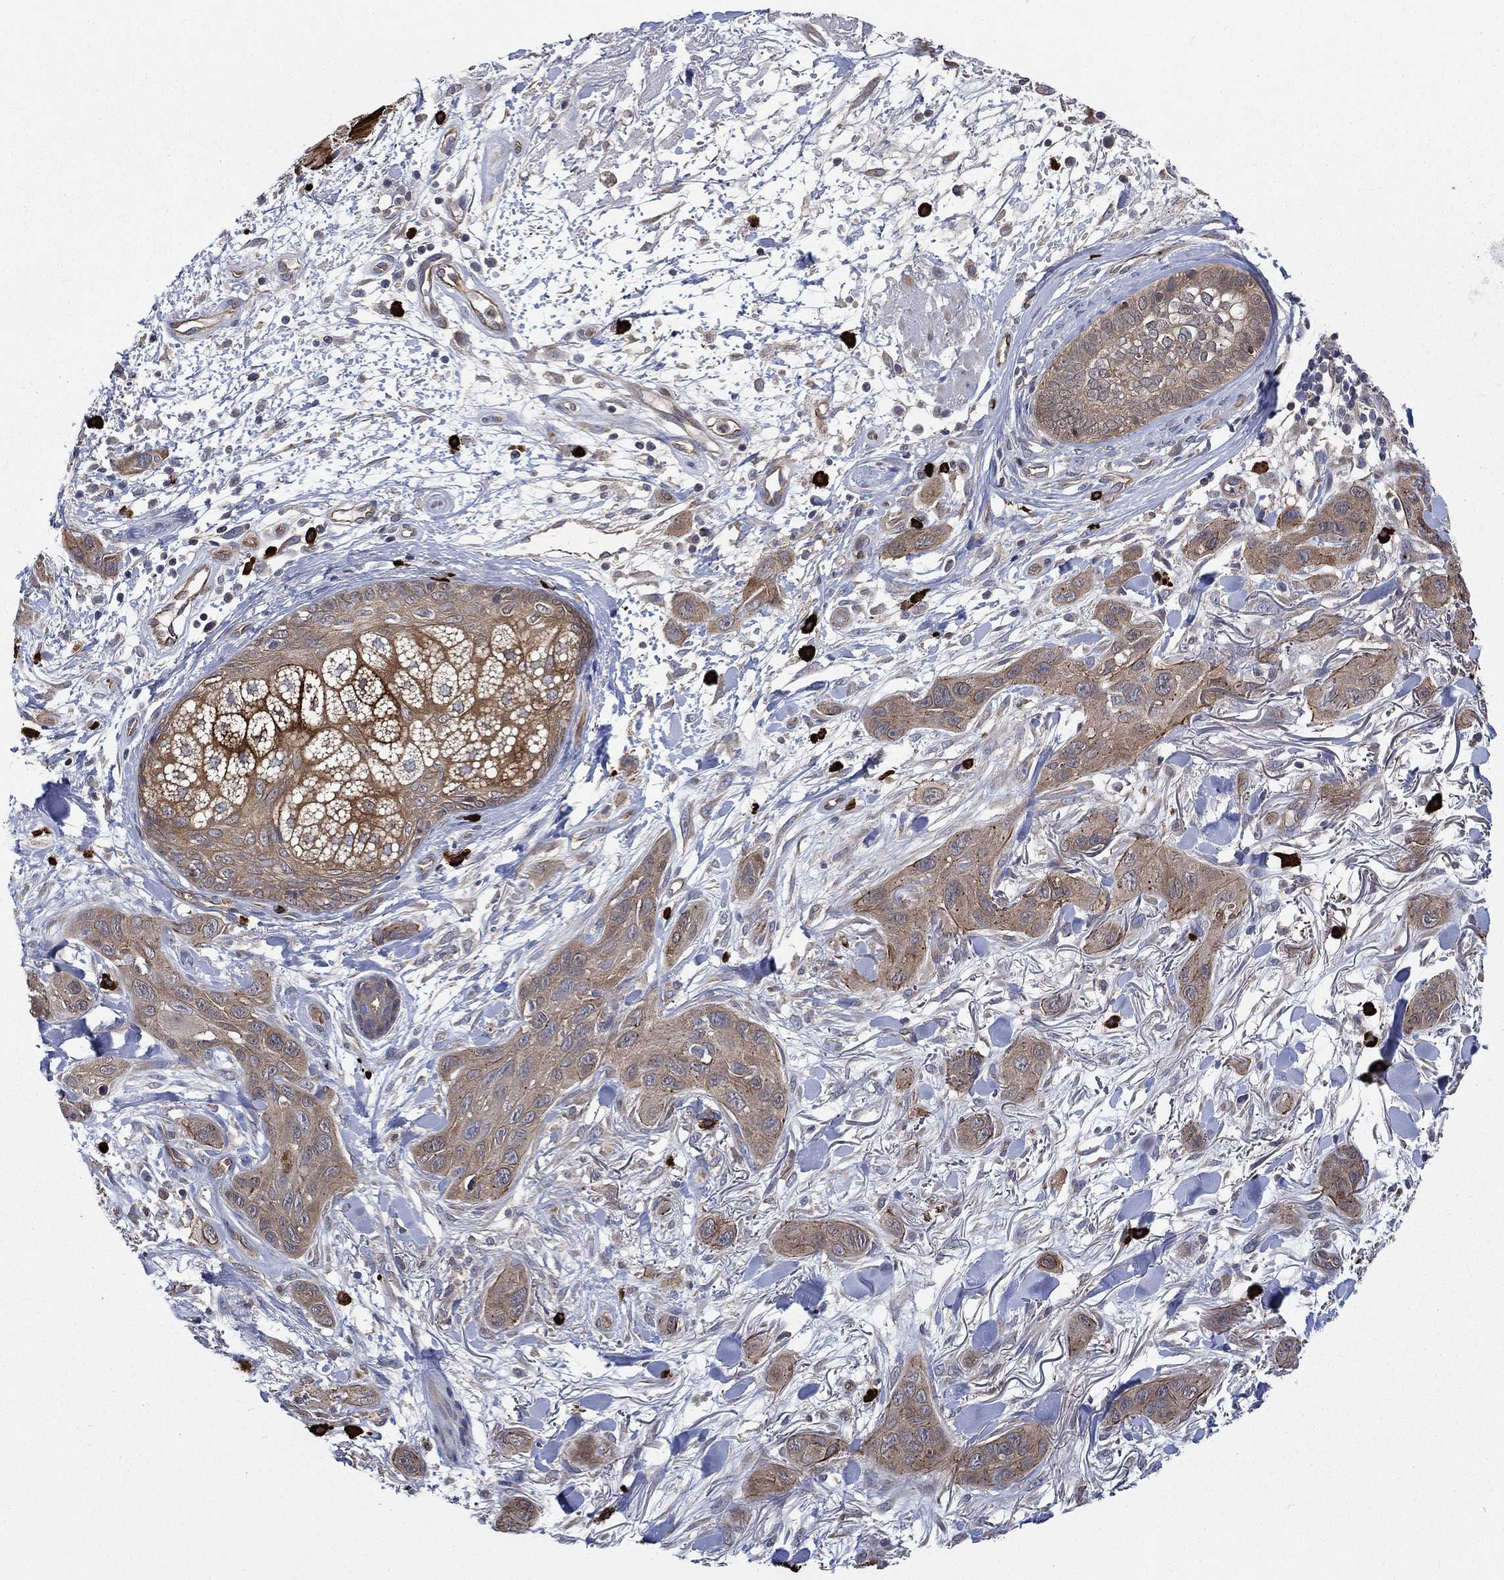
{"staining": {"intensity": "weak", "quantity": ">75%", "location": "cytoplasmic/membranous"}, "tissue": "skin cancer", "cell_type": "Tumor cells", "image_type": "cancer", "snomed": [{"axis": "morphology", "description": "Squamous cell carcinoma, NOS"}, {"axis": "topography", "description": "Skin"}], "caption": "Immunohistochemistry of skin cancer demonstrates low levels of weak cytoplasmic/membranous positivity in about >75% of tumor cells.", "gene": "SMPD3", "patient": {"sex": "male", "age": 78}}